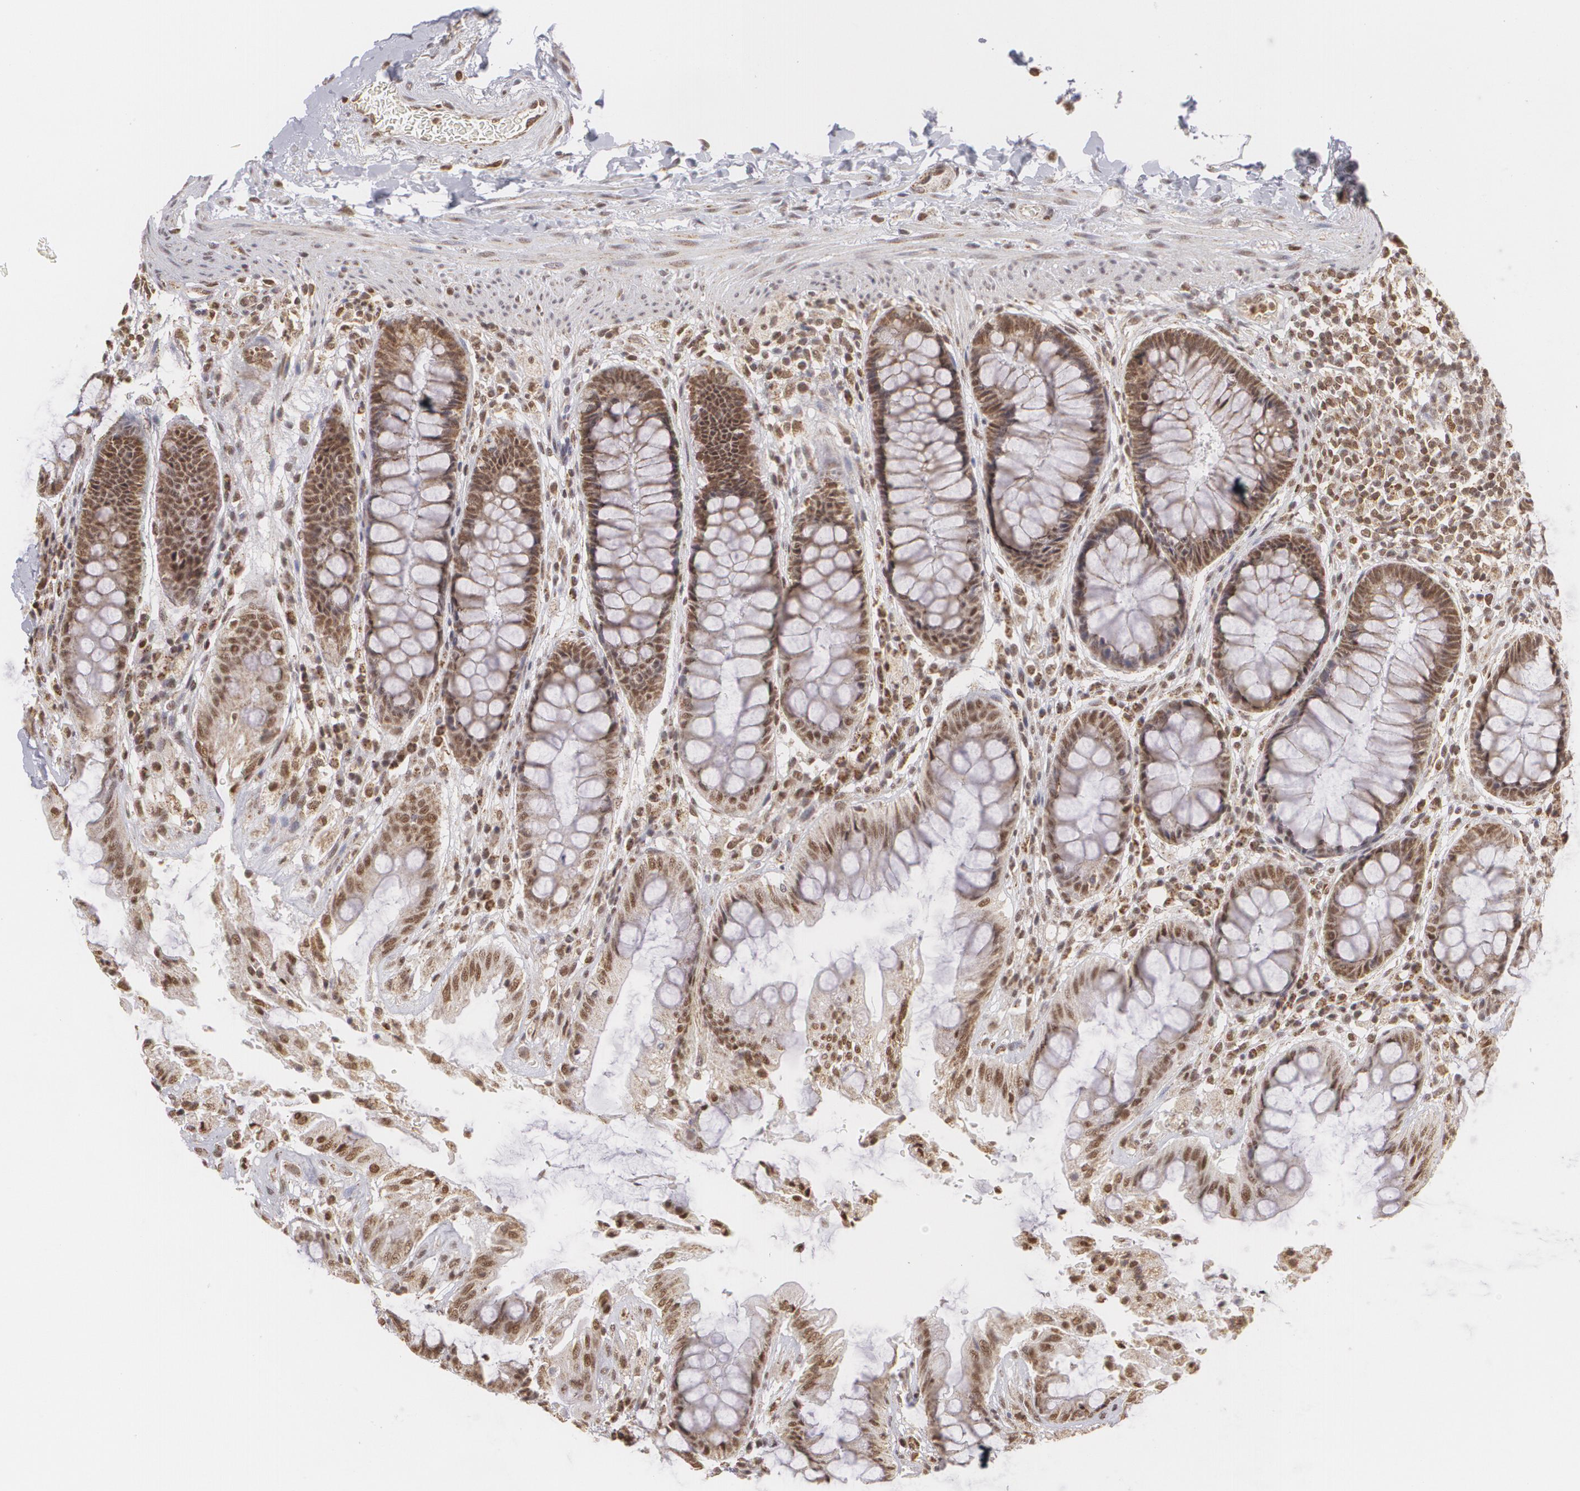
{"staining": {"intensity": "moderate", "quantity": ">75%", "location": "nuclear"}, "tissue": "rectum", "cell_type": "Glandular cells", "image_type": "normal", "snomed": [{"axis": "morphology", "description": "Normal tissue, NOS"}, {"axis": "topography", "description": "Rectum"}], "caption": "IHC (DAB (3,3'-diaminobenzidine)) staining of benign rectum displays moderate nuclear protein positivity in about >75% of glandular cells.", "gene": "MXD1", "patient": {"sex": "female", "age": 46}}